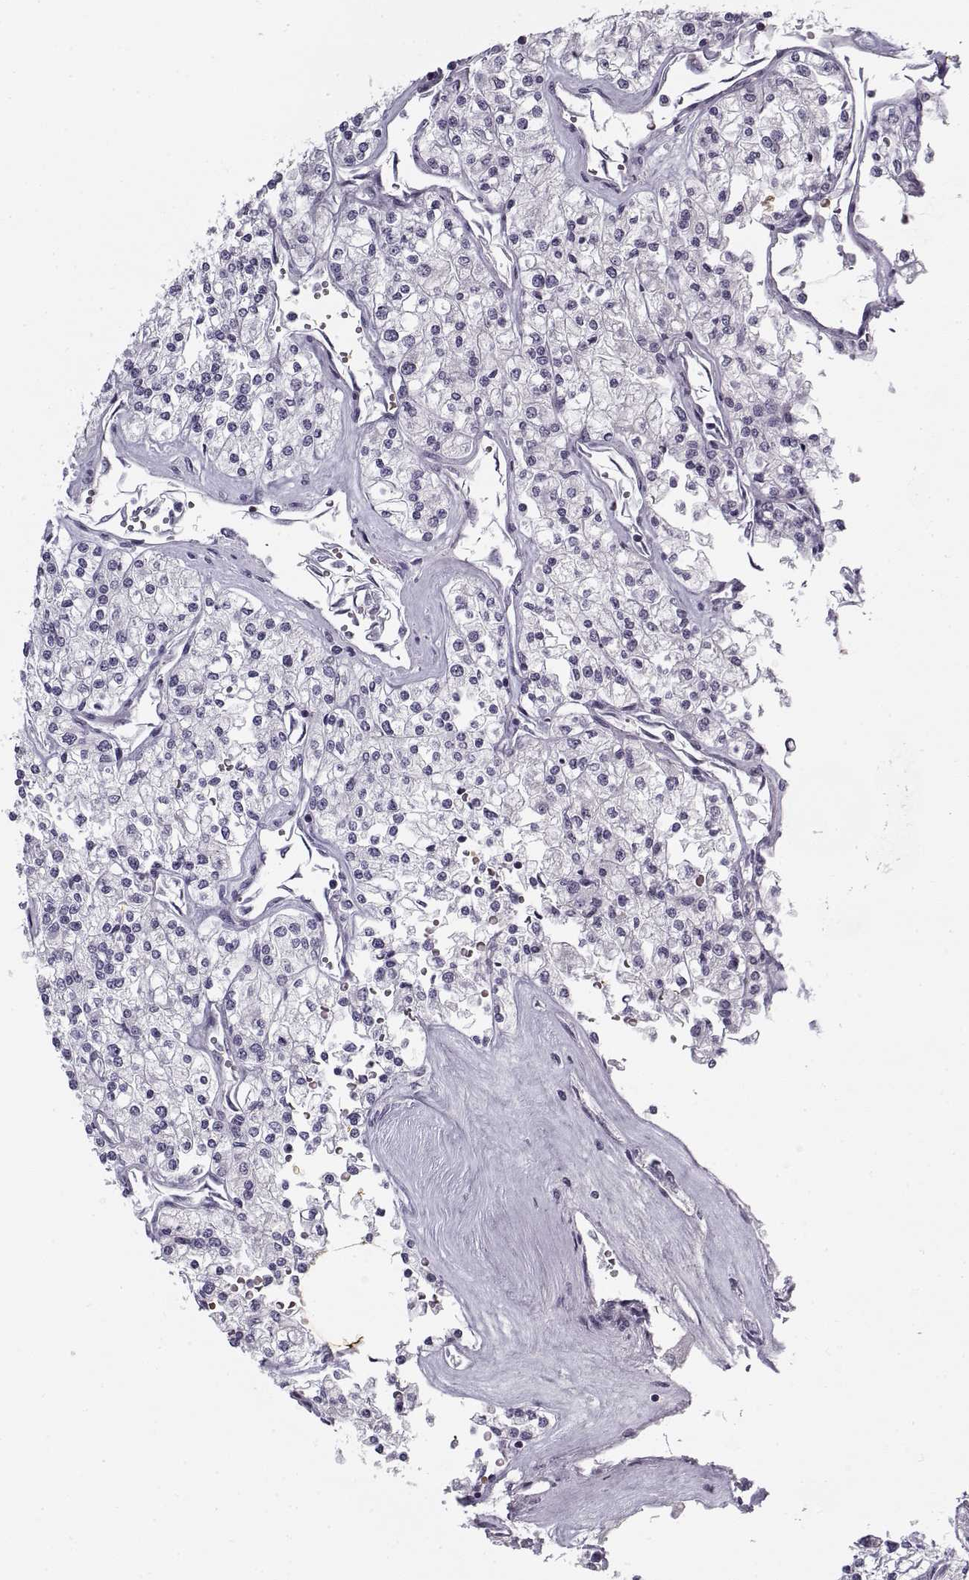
{"staining": {"intensity": "negative", "quantity": "none", "location": "none"}, "tissue": "renal cancer", "cell_type": "Tumor cells", "image_type": "cancer", "snomed": [{"axis": "morphology", "description": "Adenocarcinoma, NOS"}, {"axis": "topography", "description": "Kidney"}], "caption": "Renal adenocarcinoma was stained to show a protein in brown. There is no significant expression in tumor cells.", "gene": "SNCA", "patient": {"sex": "male", "age": 80}}